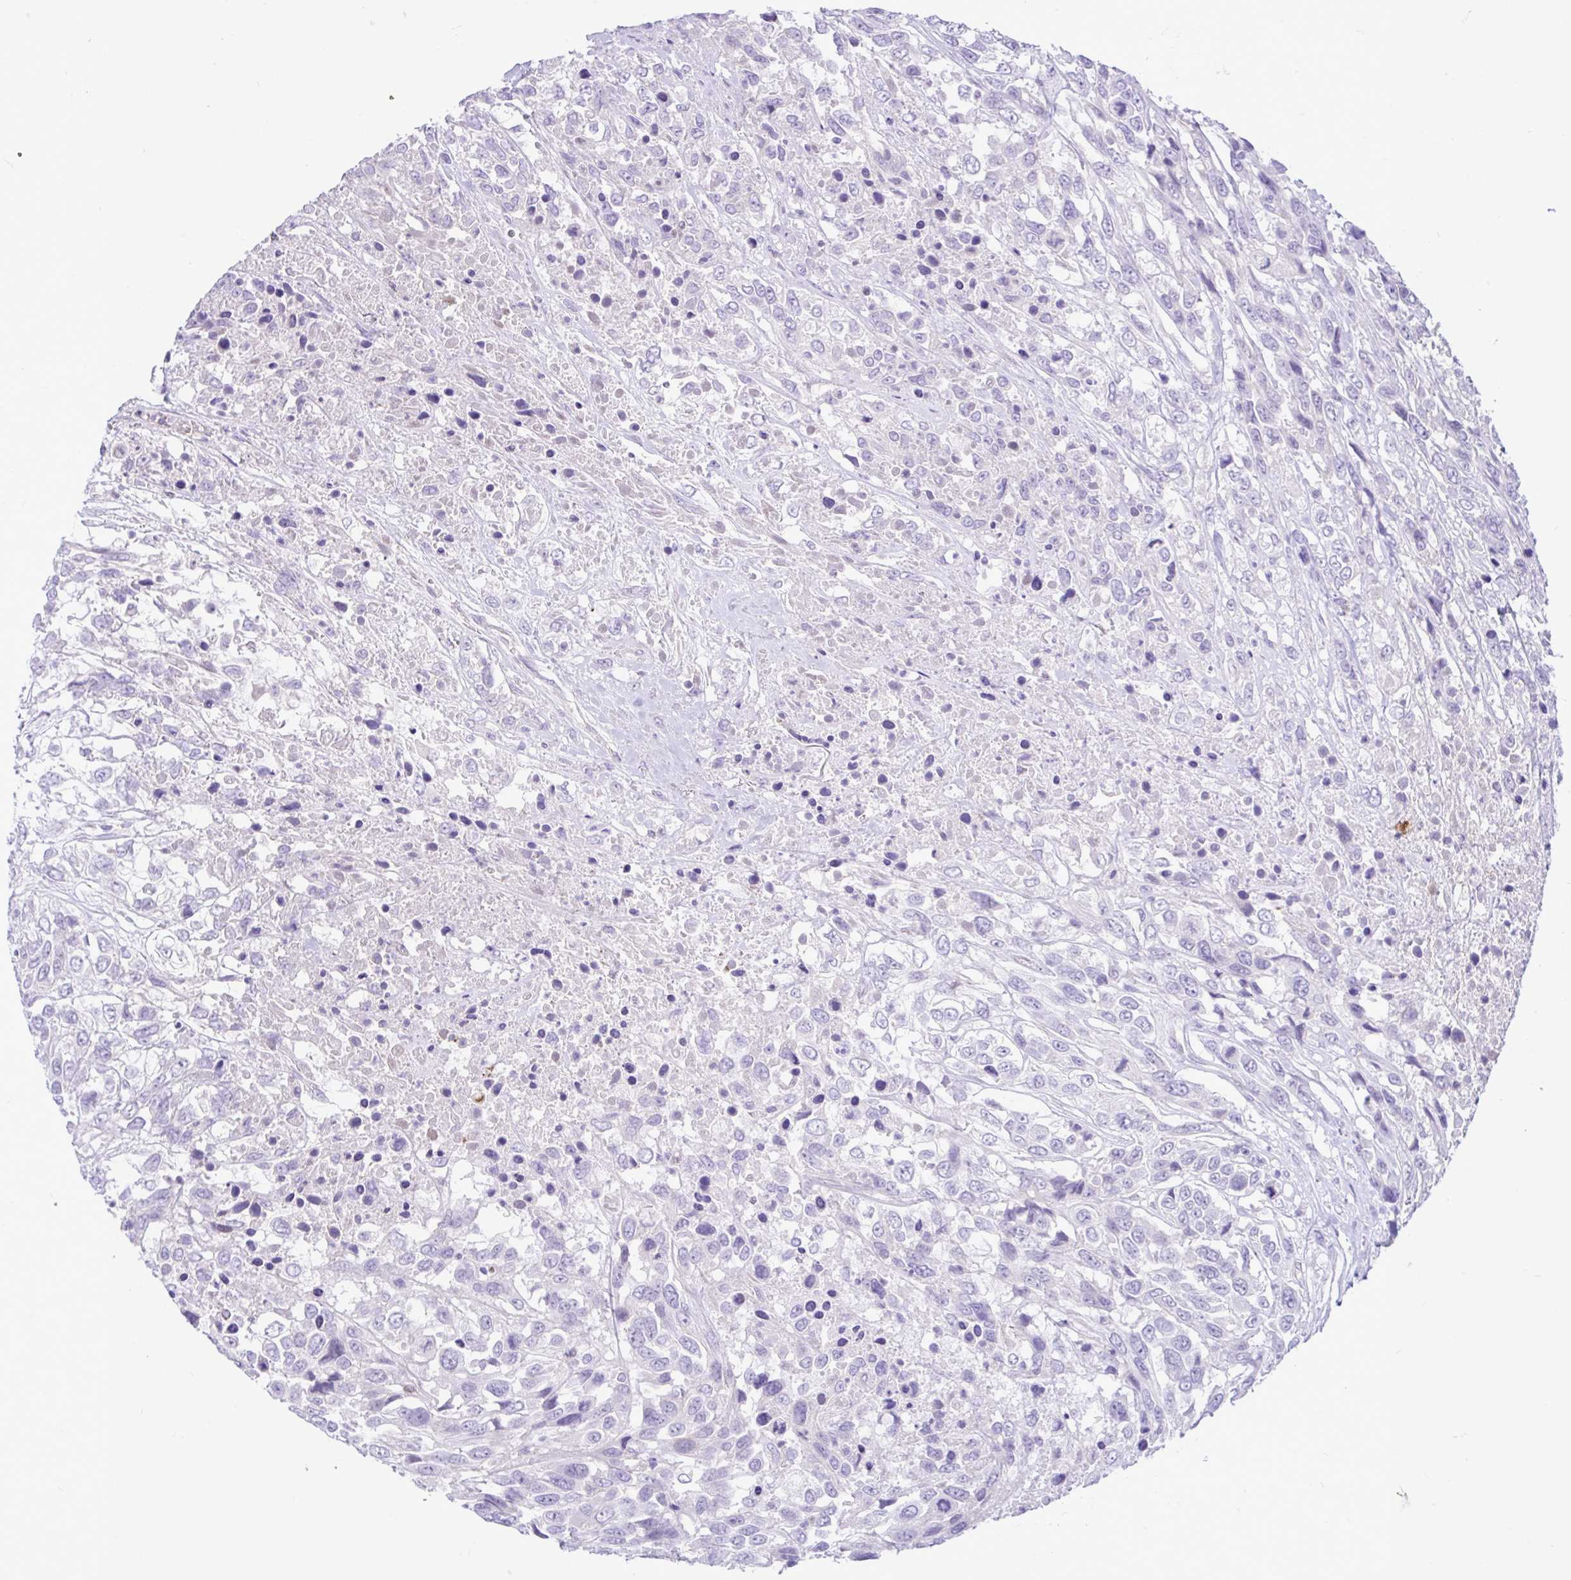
{"staining": {"intensity": "negative", "quantity": "none", "location": "none"}, "tissue": "urothelial cancer", "cell_type": "Tumor cells", "image_type": "cancer", "snomed": [{"axis": "morphology", "description": "Urothelial carcinoma, High grade"}, {"axis": "topography", "description": "Urinary bladder"}], "caption": "Tumor cells show no significant protein positivity in high-grade urothelial carcinoma. Brightfield microscopy of immunohistochemistry stained with DAB (brown) and hematoxylin (blue), captured at high magnification.", "gene": "ZNF101", "patient": {"sex": "female", "age": 70}}